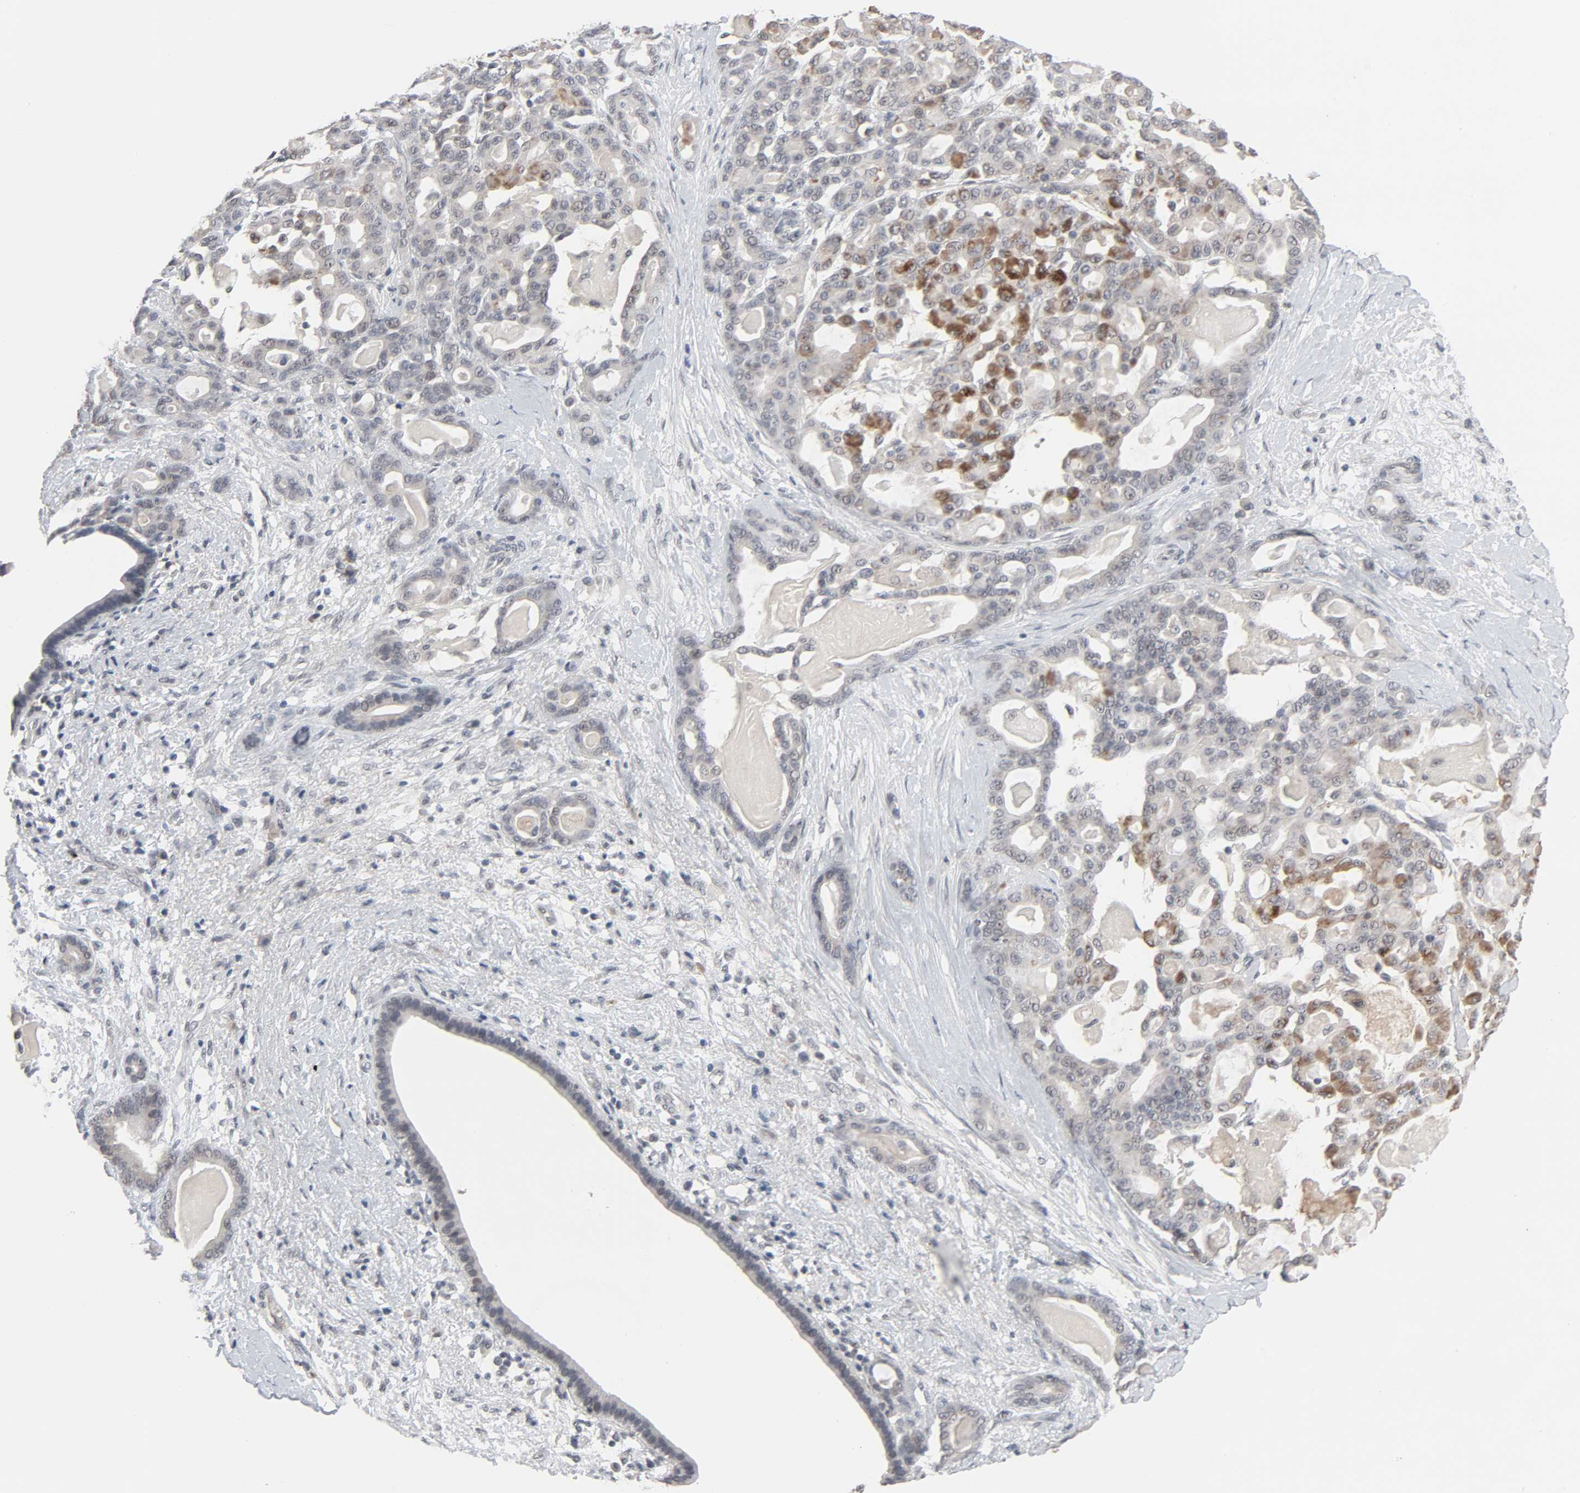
{"staining": {"intensity": "moderate", "quantity": "<25%", "location": "cytoplasmic/membranous"}, "tissue": "pancreatic cancer", "cell_type": "Tumor cells", "image_type": "cancer", "snomed": [{"axis": "morphology", "description": "Adenocarcinoma, NOS"}, {"axis": "topography", "description": "Pancreas"}], "caption": "Brown immunohistochemical staining in pancreatic adenocarcinoma displays moderate cytoplasmic/membranous expression in approximately <25% of tumor cells.", "gene": "MT3", "patient": {"sex": "male", "age": 63}}